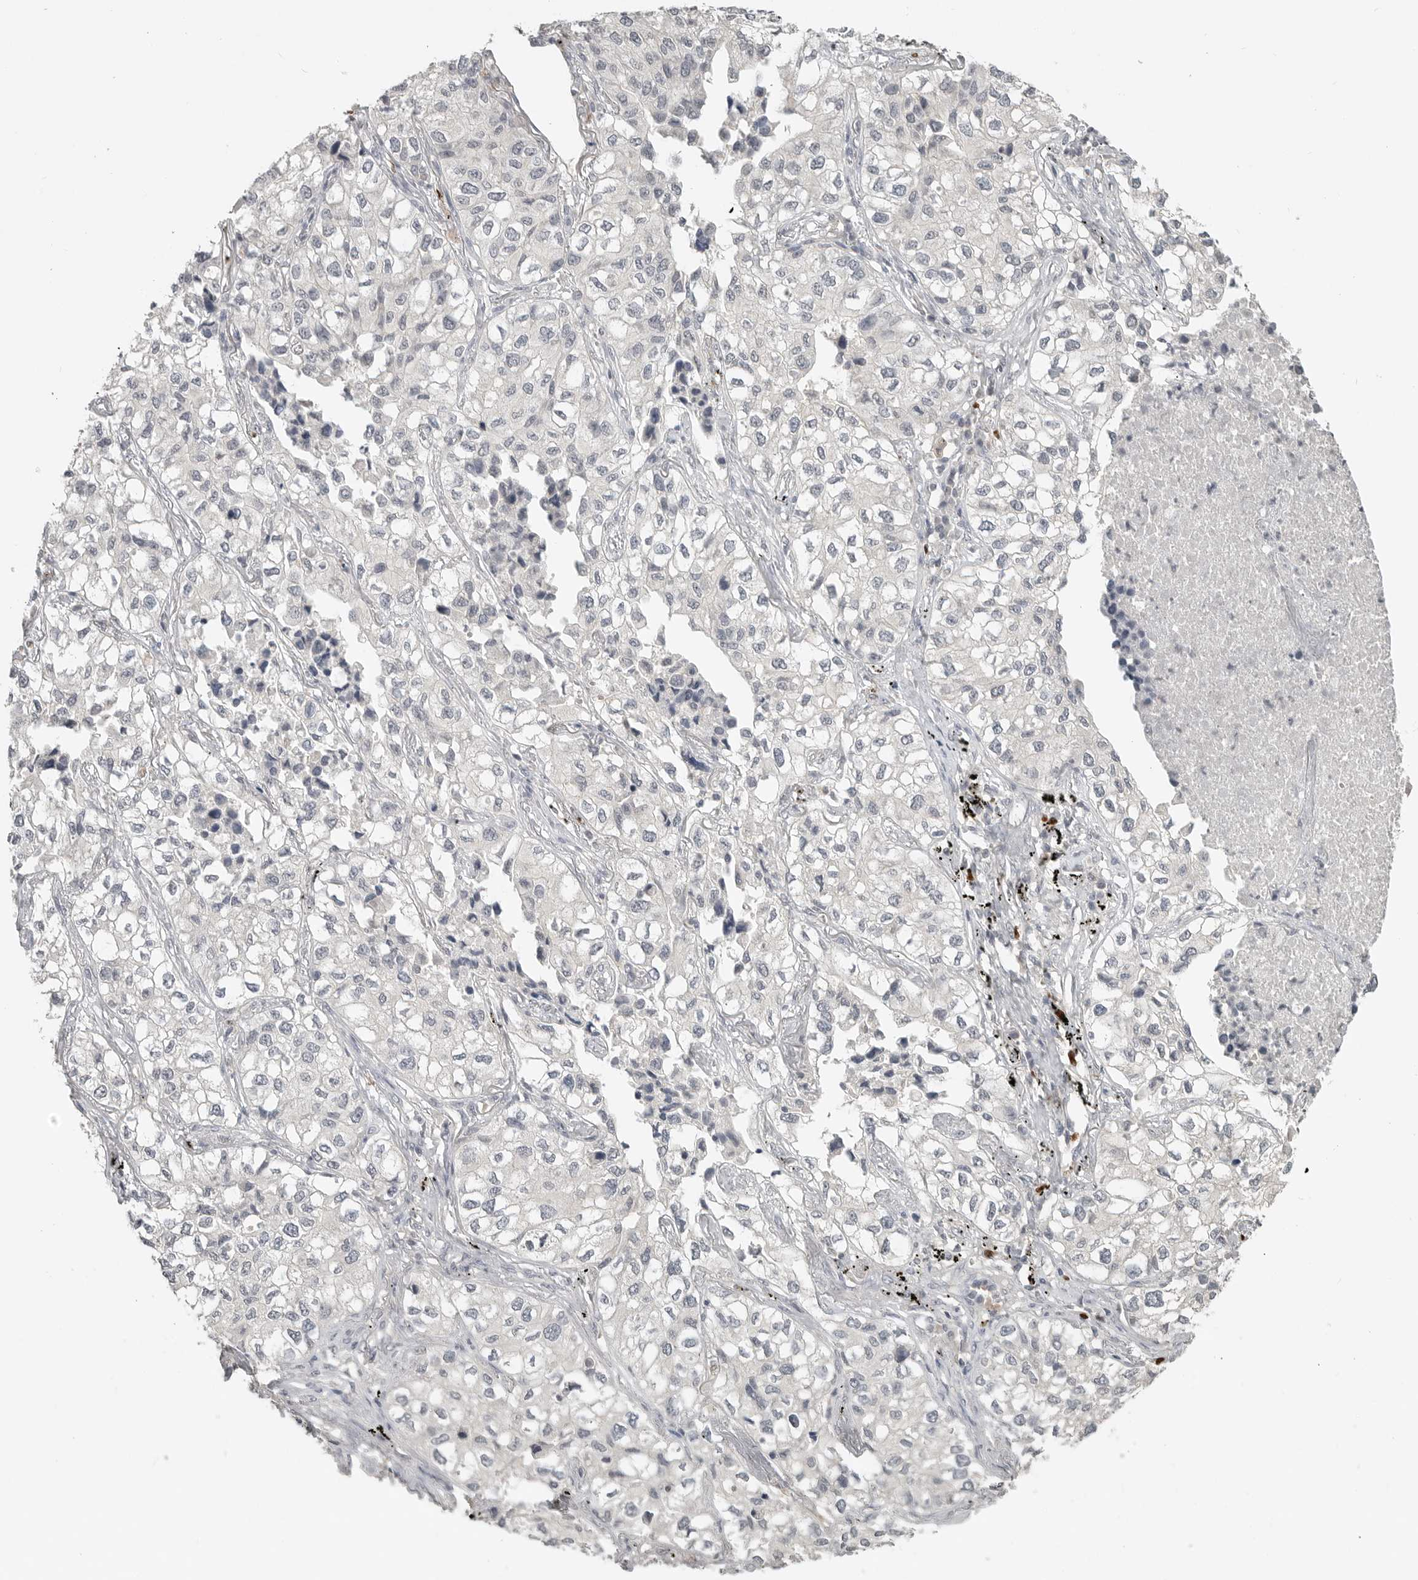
{"staining": {"intensity": "negative", "quantity": "none", "location": "none"}, "tissue": "lung cancer", "cell_type": "Tumor cells", "image_type": "cancer", "snomed": [{"axis": "morphology", "description": "Adenocarcinoma, NOS"}, {"axis": "topography", "description": "Lung"}], "caption": "A high-resolution image shows immunohistochemistry staining of adenocarcinoma (lung), which demonstrates no significant staining in tumor cells. (IHC, brightfield microscopy, high magnification).", "gene": "FOXP3", "patient": {"sex": "male", "age": 63}}